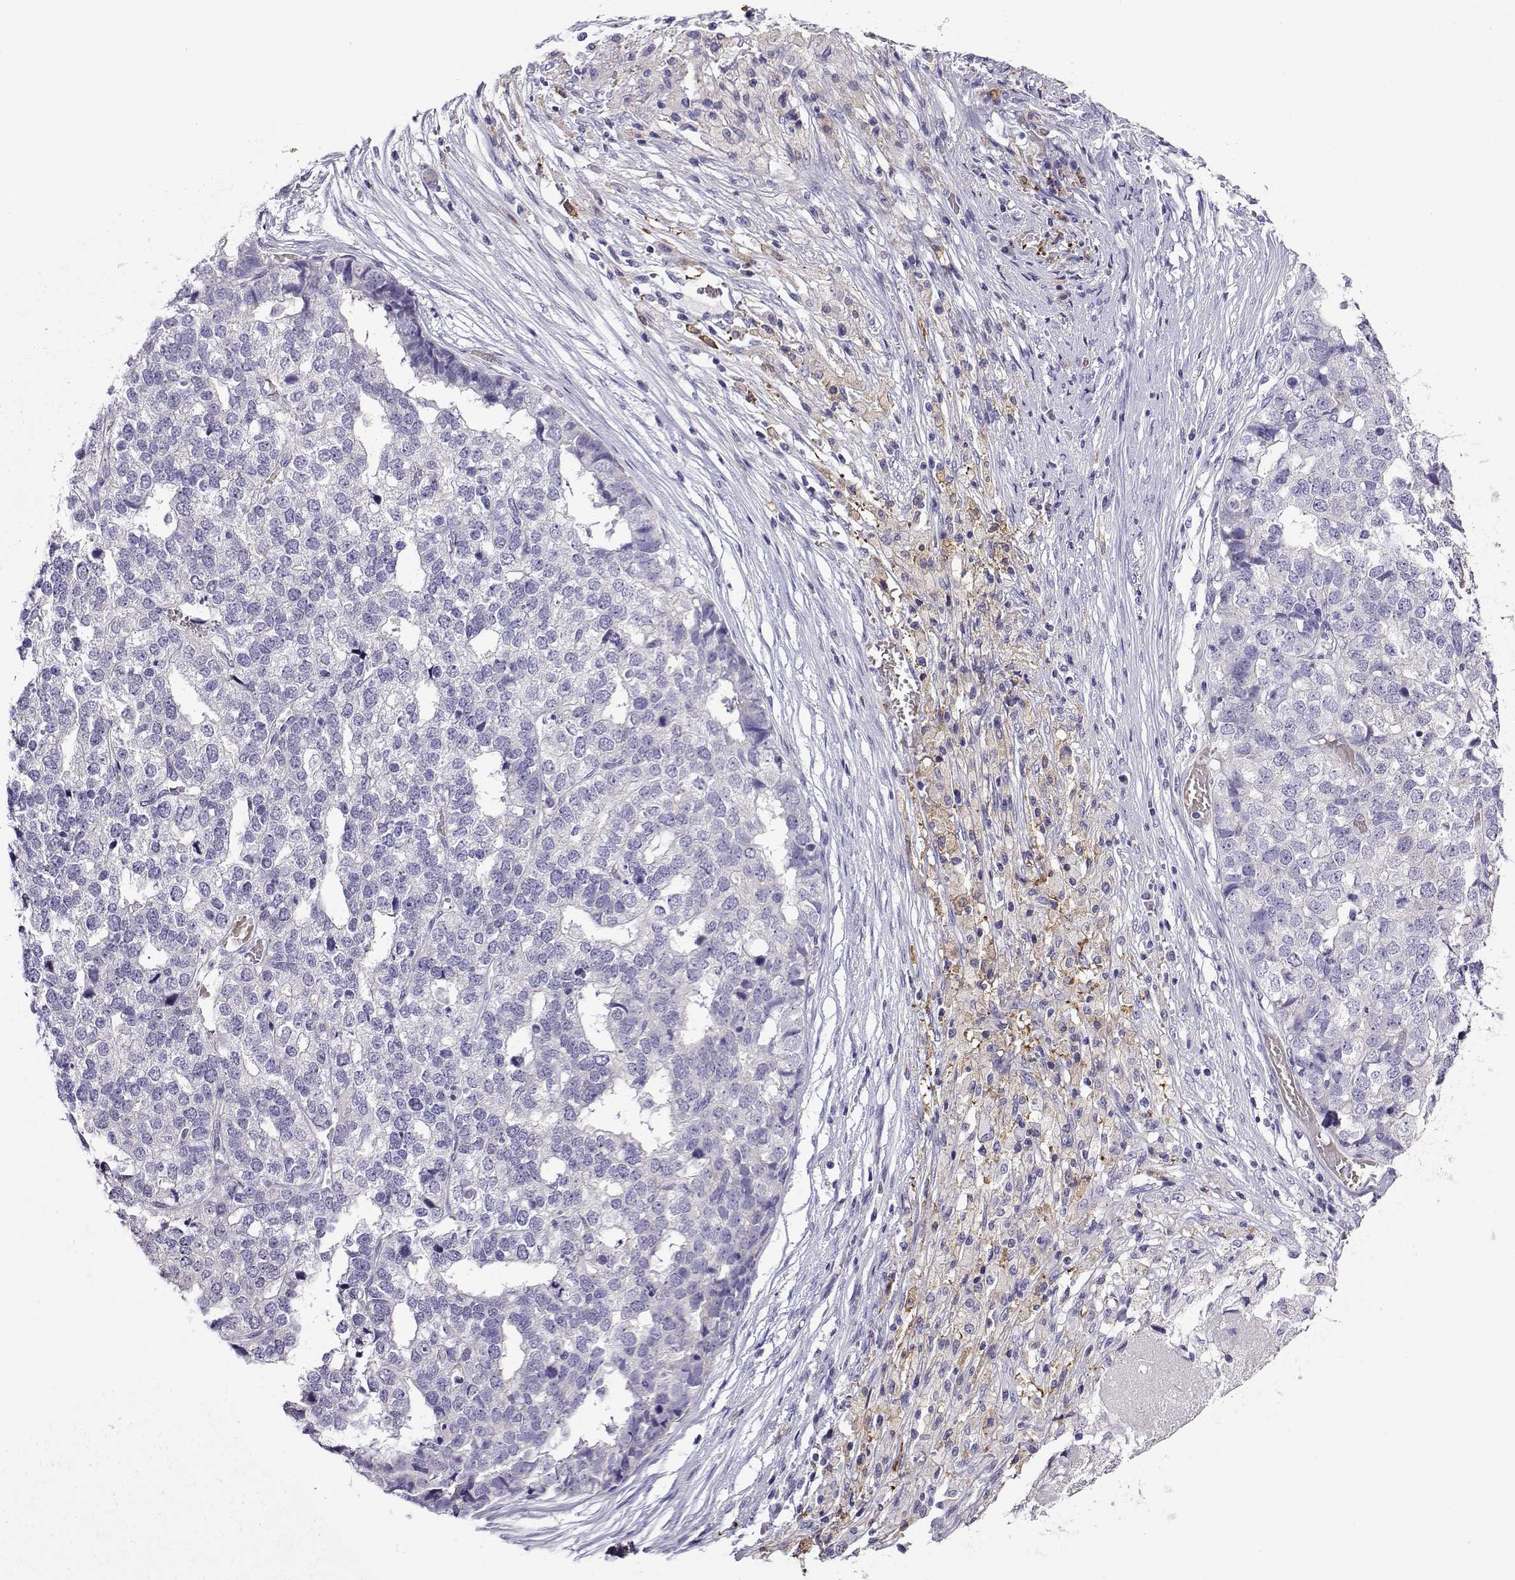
{"staining": {"intensity": "negative", "quantity": "none", "location": "none"}, "tissue": "stomach cancer", "cell_type": "Tumor cells", "image_type": "cancer", "snomed": [{"axis": "morphology", "description": "Adenocarcinoma, NOS"}, {"axis": "topography", "description": "Stomach"}], "caption": "IHC of human stomach cancer displays no positivity in tumor cells.", "gene": "LINGO1", "patient": {"sex": "male", "age": 69}}